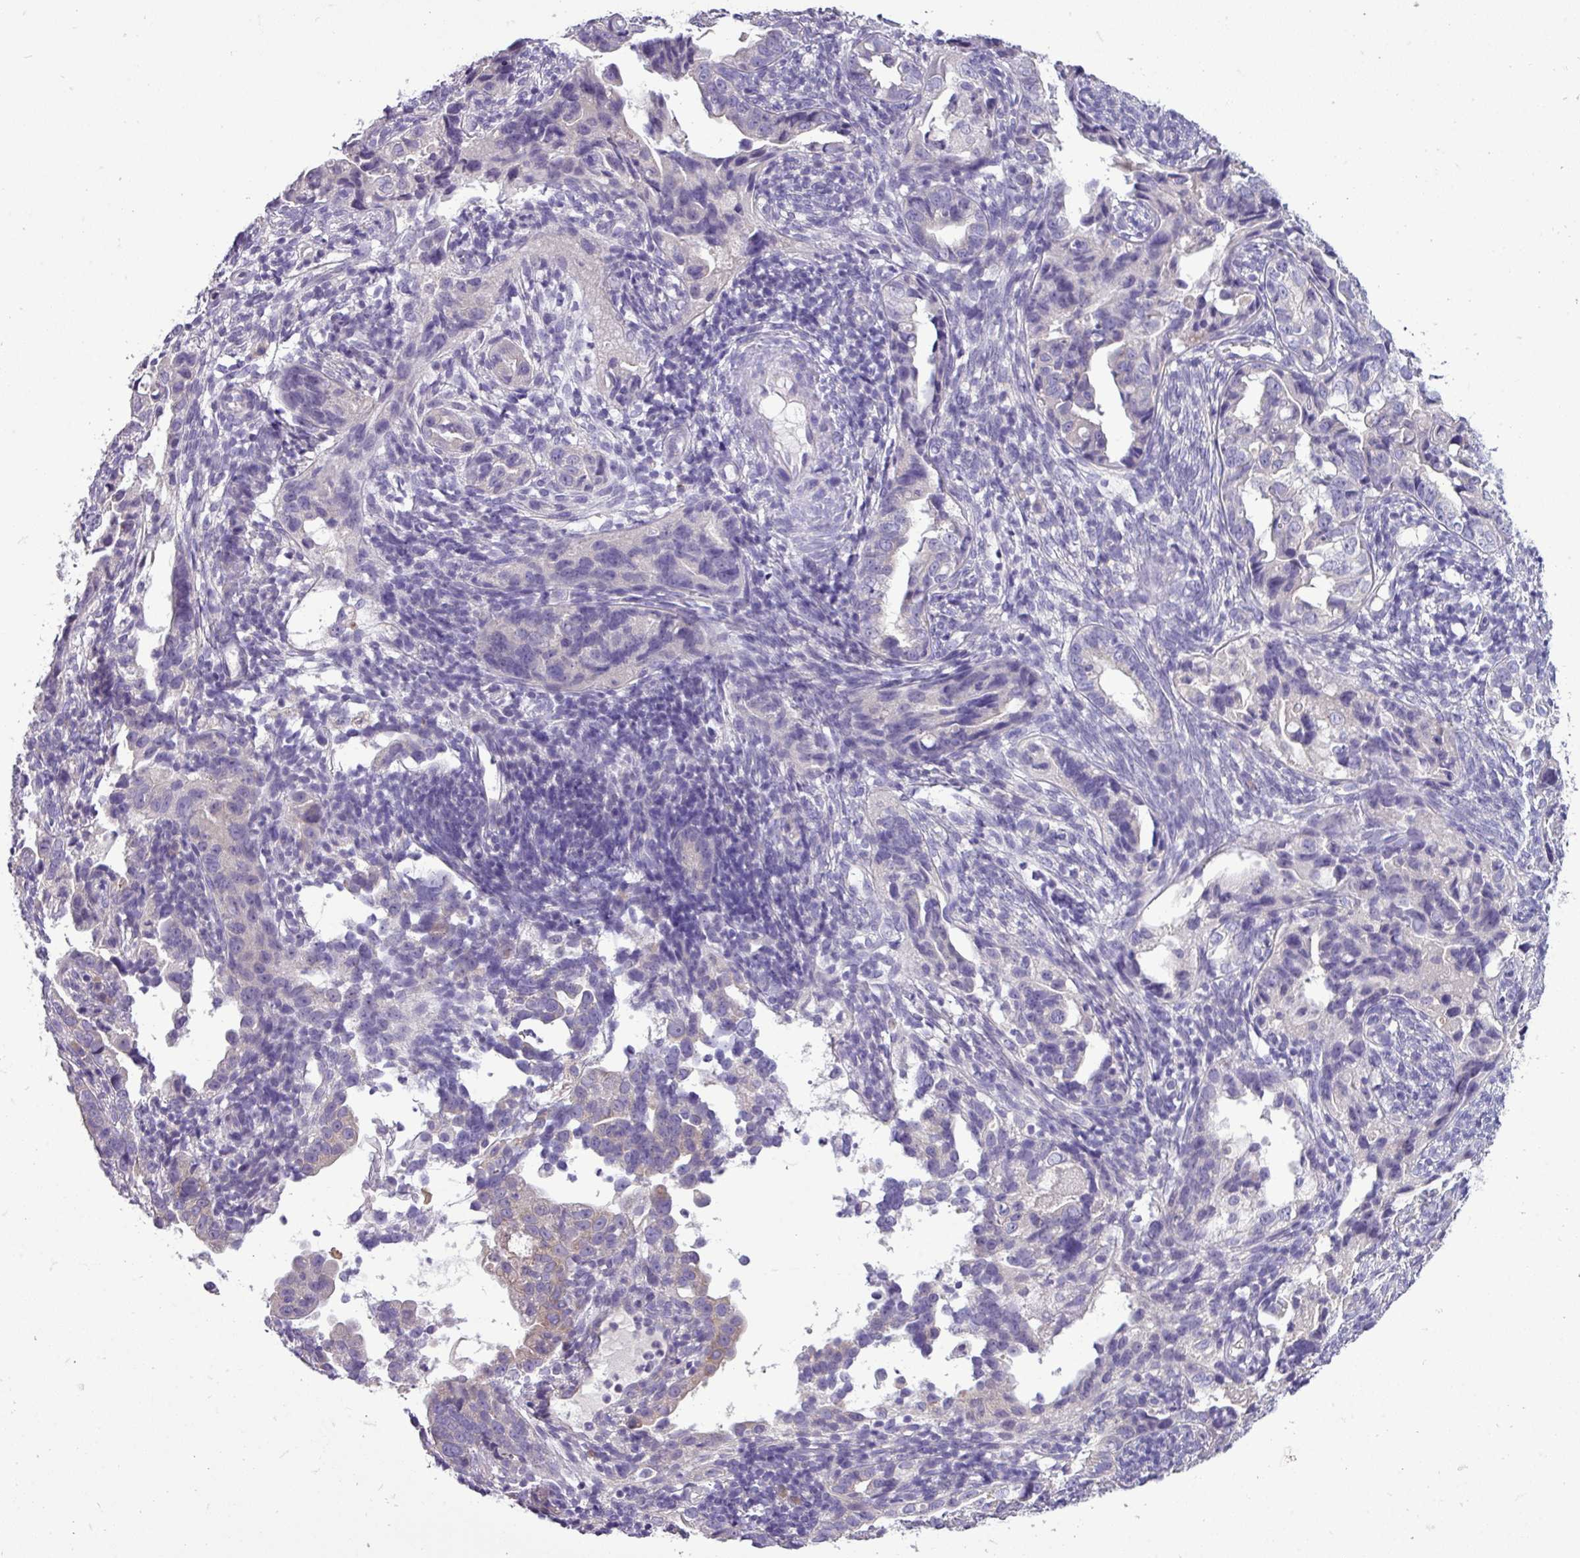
{"staining": {"intensity": "negative", "quantity": "none", "location": "none"}, "tissue": "endometrial cancer", "cell_type": "Tumor cells", "image_type": "cancer", "snomed": [{"axis": "morphology", "description": "Adenocarcinoma, NOS"}, {"axis": "topography", "description": "Endometrium"}], "caption": "Tumor cells are negative for protein expression in human endometrial adenocarcinoma.", "gene": "DNAAF9", "patient": {"sex": "female", "age": 57}}